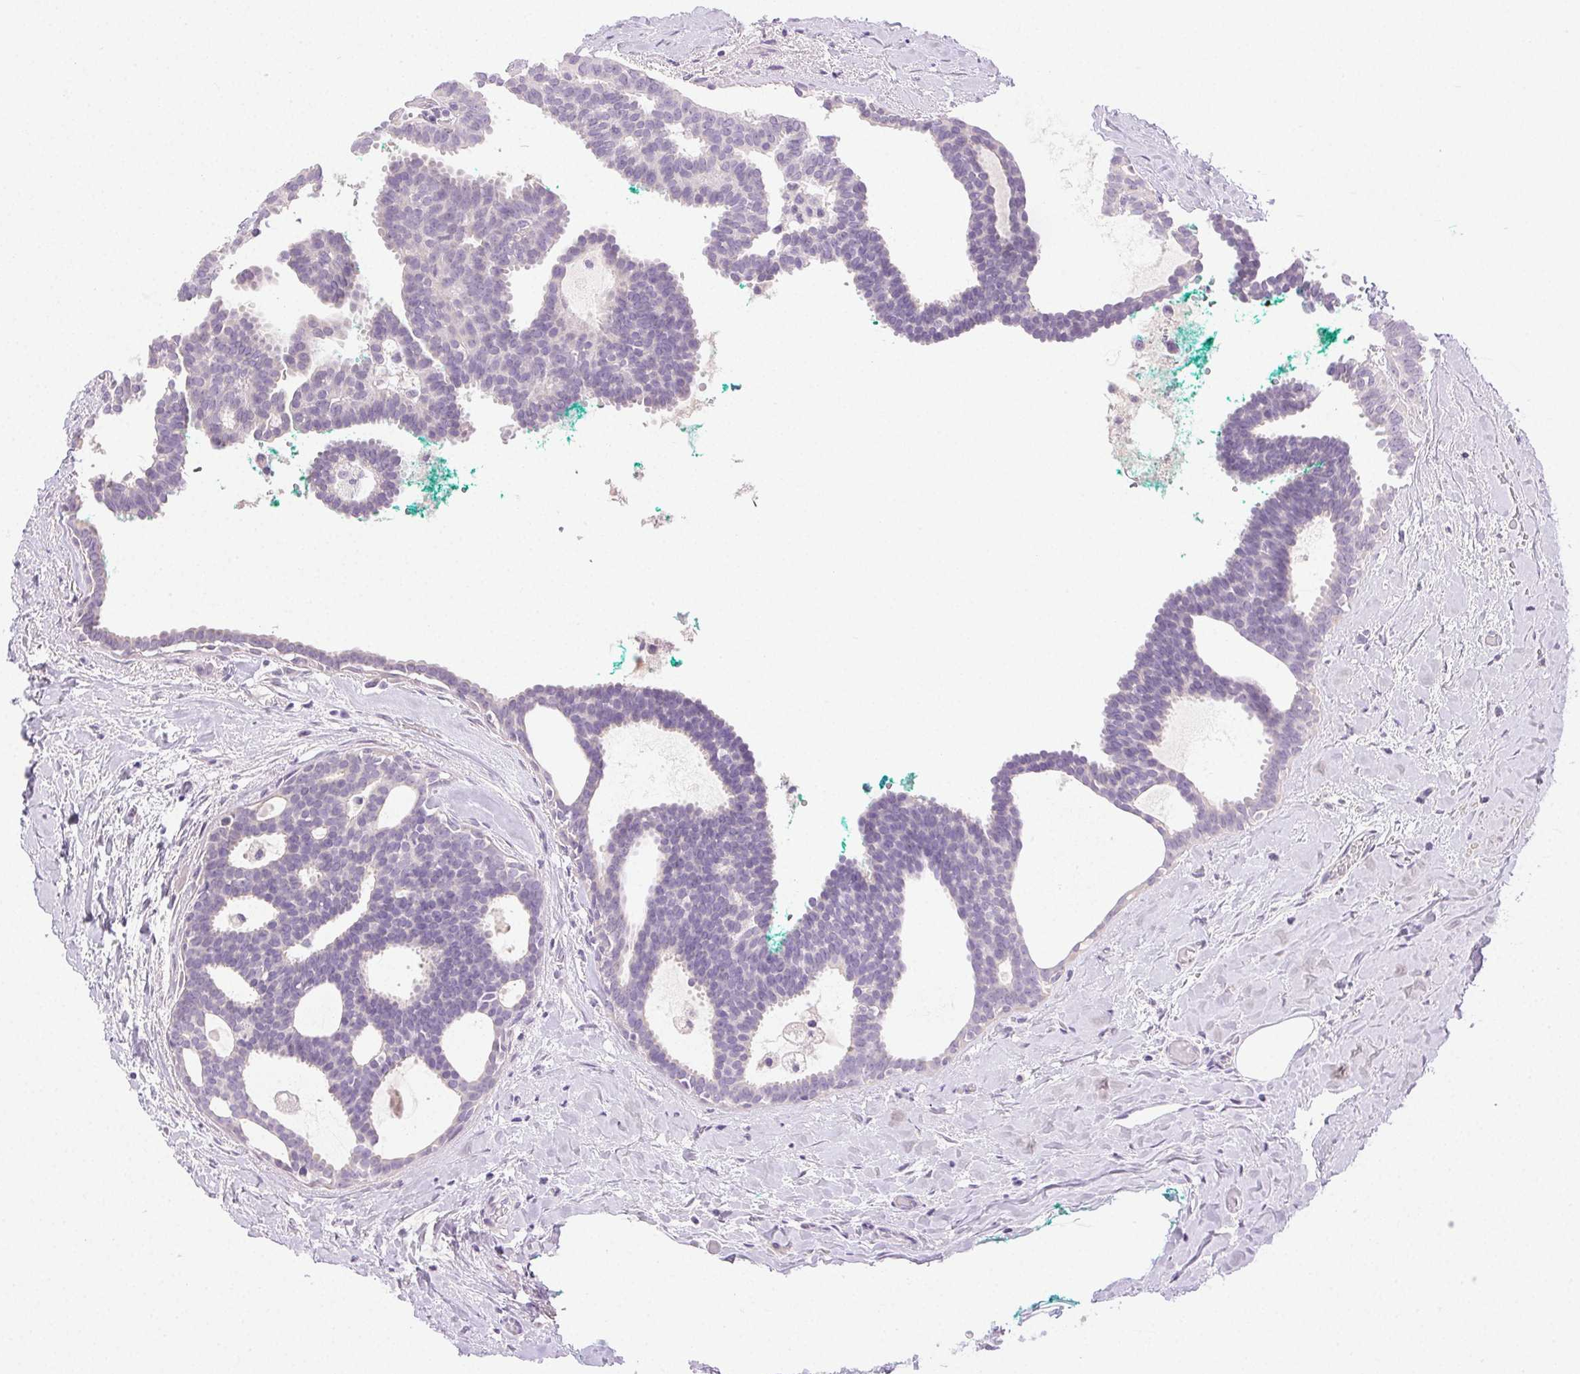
{"staining": {"intensity": "negative", "quantity": "none", "location": "none"}, "tissue": "breast cancer", "cell_type": "Tumor cells", "image_type": "cancer", "snomed": [{"axis": "morphology", "description": "Intraductal carcinoma, in situ"}, {"axis": "morphology", "description": "Duct carcinoma"}, {"axis": "morphology", "description": "Lobular carcinoma, in situ"}, {"axis": "topography", "description": "Breast"}], "caption": "This is a photomicrograph of IHC staining of intraductal carcinoma,  in situ (breast), which shows no staining in tumor cells. (DAB immunohistochemistry (IHC) with hematoxylin counter stain).", "gene": "EMX2", "patient": {"sex": "female", "age": 44}}